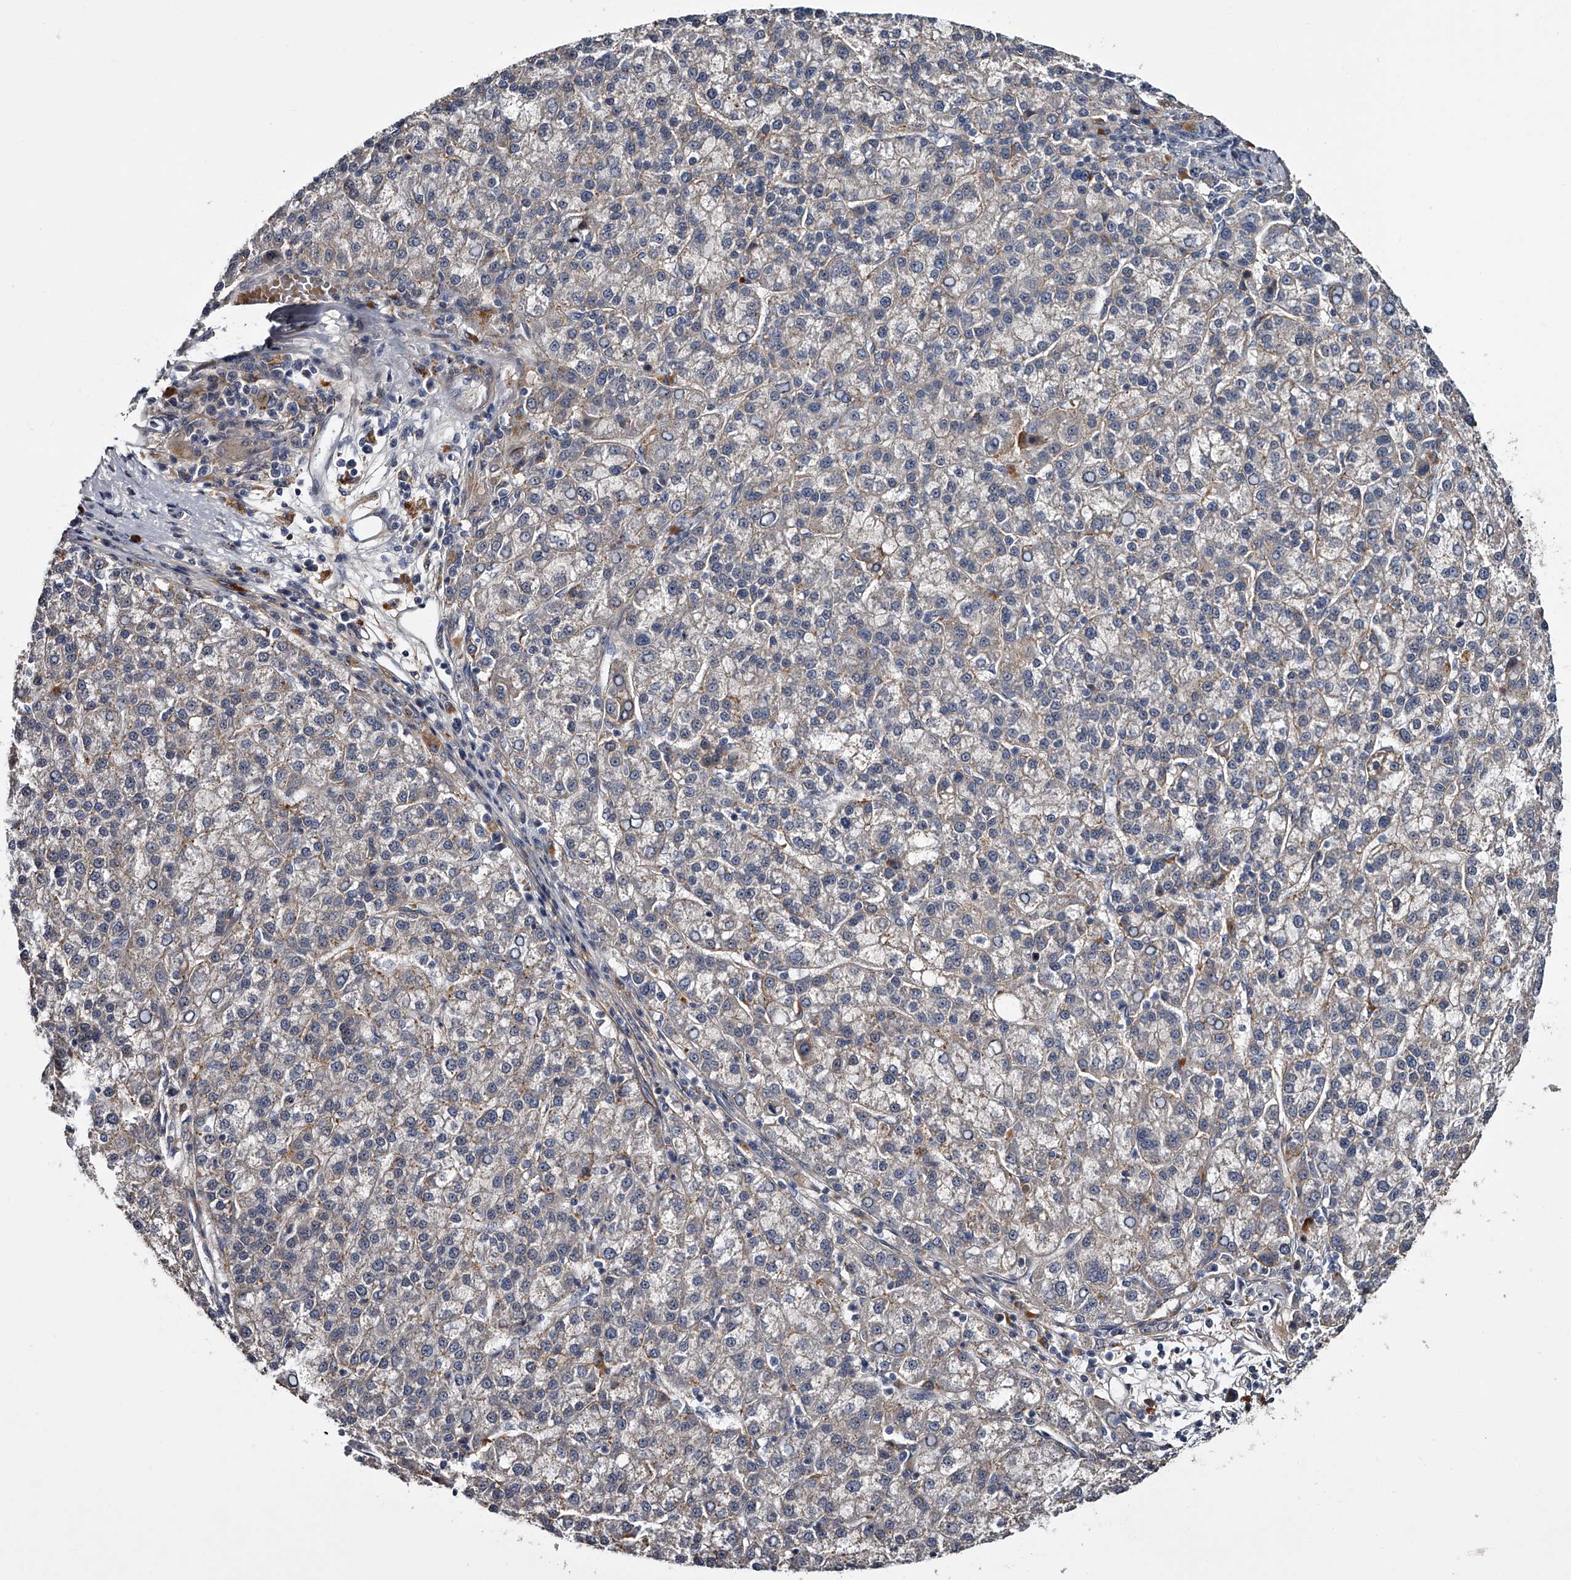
{"staining": {"intensity": "negative", "quantity": "none", "location": "none"}, "tissue": "liver cancer", "cell_type": "Tumor cells", "image_type": "cancer", "snomed": [{"axis": "morphology", "description": "Carcinoma, Hepatocellular, NOS"}, {"axis": "topography", "description": "Liver"}], "caption": "Protein analysis of liver cancer displays no significant positivity in tumor cells.", "gene": "MDN1", "patient": {"sex": "female", "age": 58}}